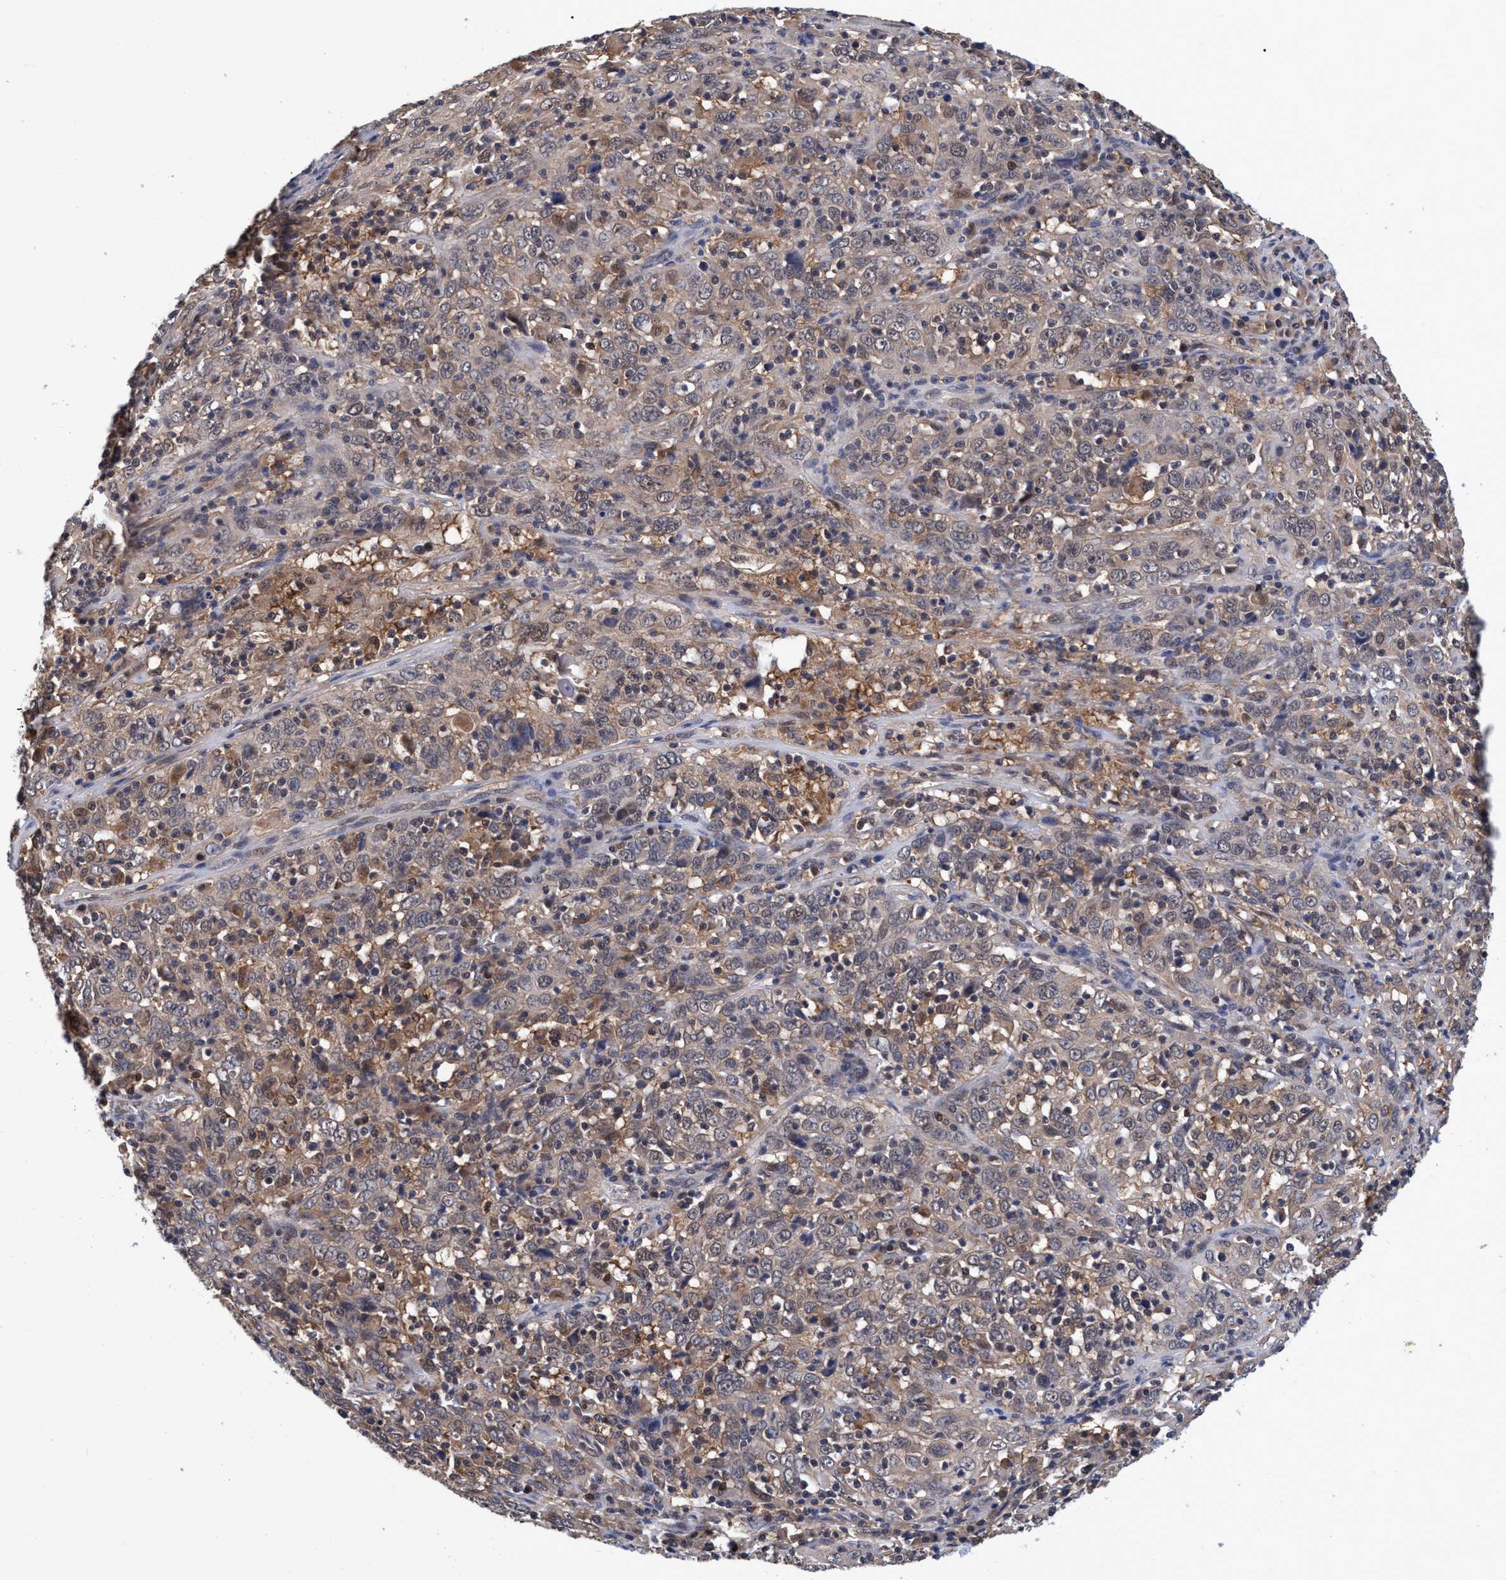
{"staining": {"intensity": "weak", "quantity": ">75%", "location": "cytoplasmic/membranous"}, "tissue": "cervical cancer", "cell_type": "Tumor cells", "image_type": "cancer", "snomed": [{"axis": "morphology", "description": "Squamous cell carcinoma, NOS"}, {"axis": "topography", "description": "Cervix"}], "caption": "Squamous cell carcinoma (cervical) stained with a brown dye reveals weak cytoplasmic/membranous positive positivity in about >75% of tumor cells.", "gene": "PSMD12", "patient": {"sex": "female", "age": 46}}